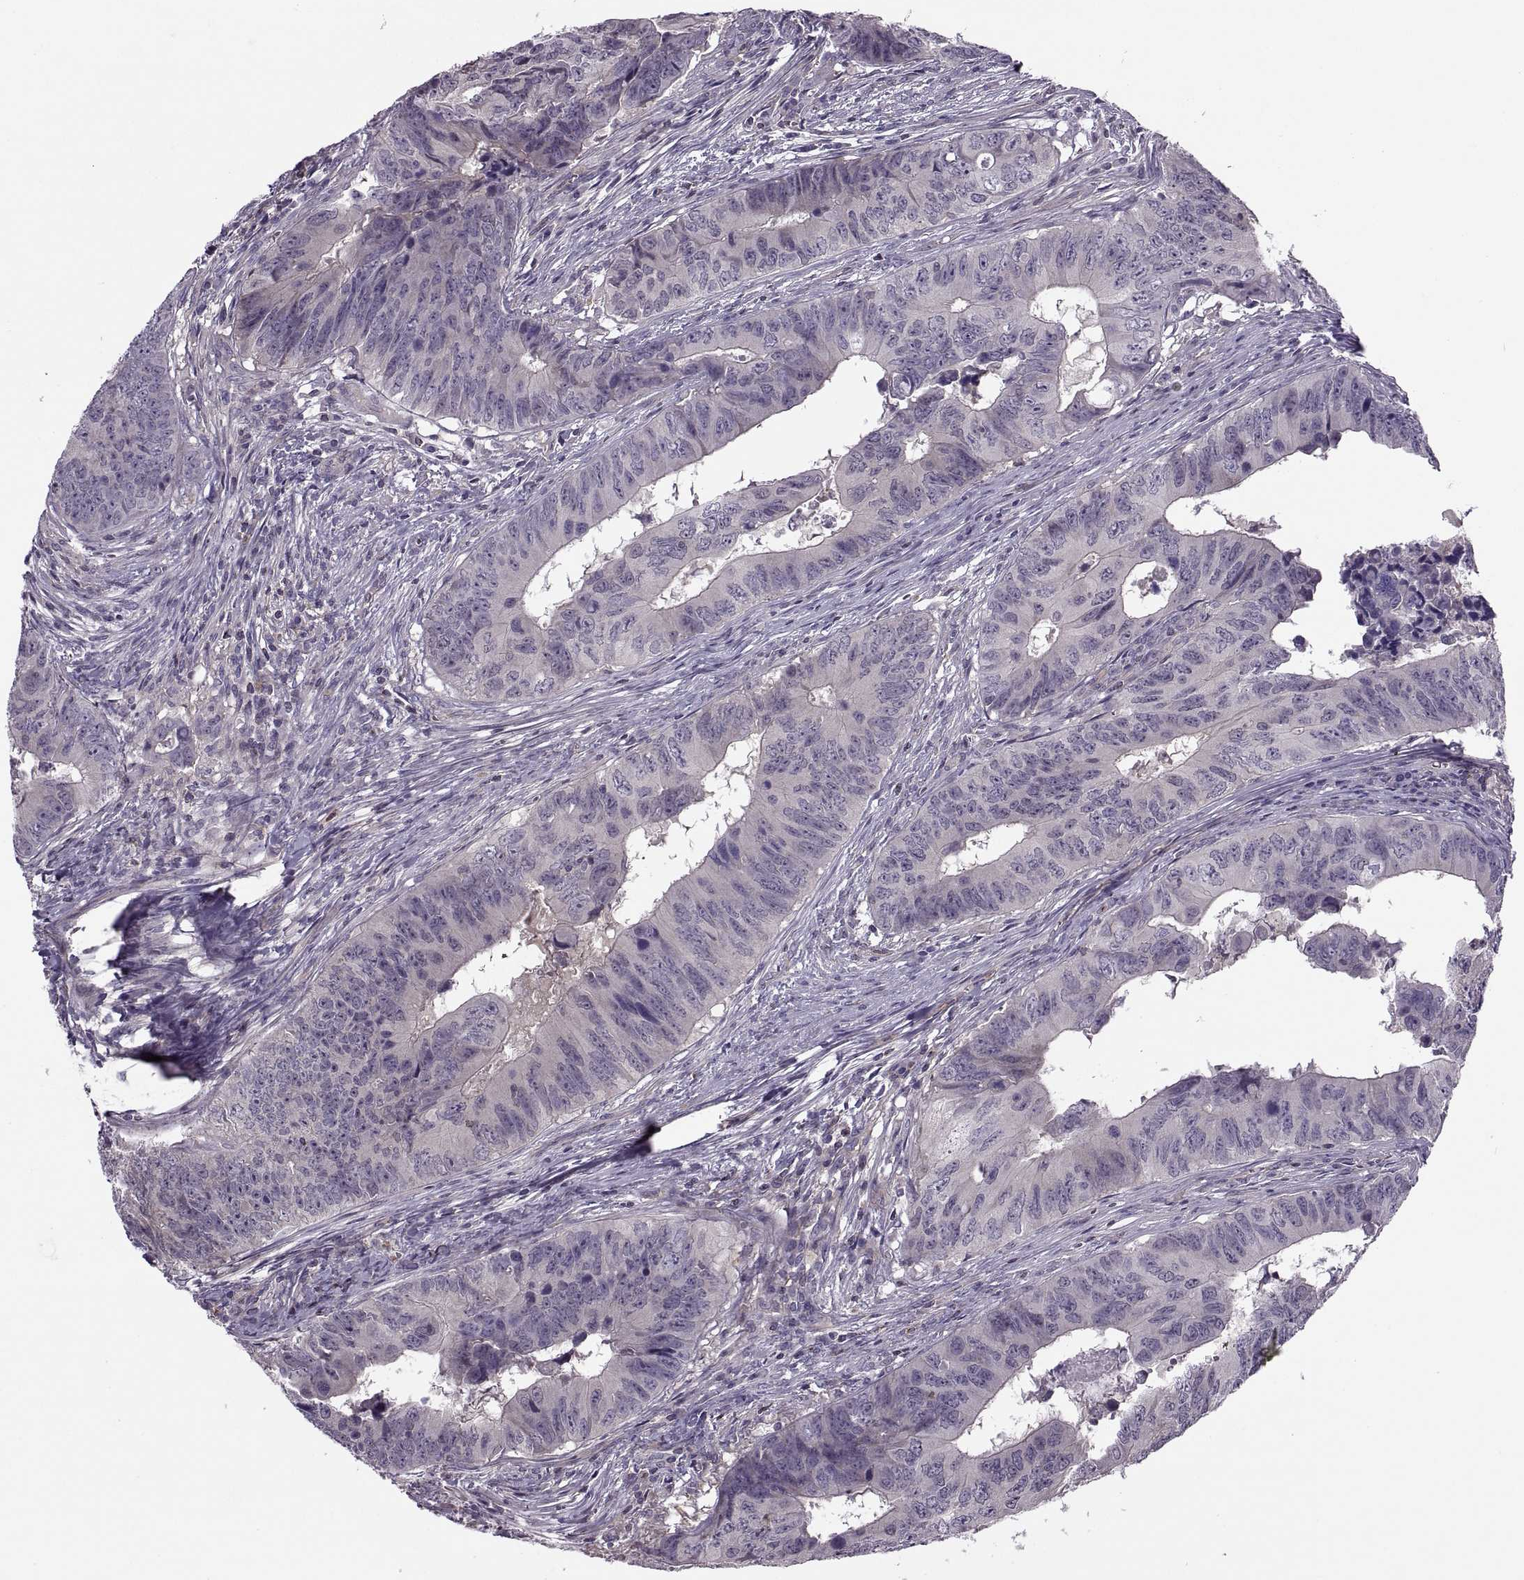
{"staining": {"intensity": "negative", "quantity": "none", "location": "none"}, "tissue": "colorectal cancer", "cell_type": "Tumor cells", "image_type": "cancer", "snomed": [{"axis": "morphology", "description": "Adenocarcinoma, NOS"}, {"axis": "topography", "description": "Colon"}], "caption": "Photomicrograph shows no protein expression in tumor cells of colorectal cancer tissue.", "gene": "SLC2A3", "patient": {"sex": "female", "age": 82}}